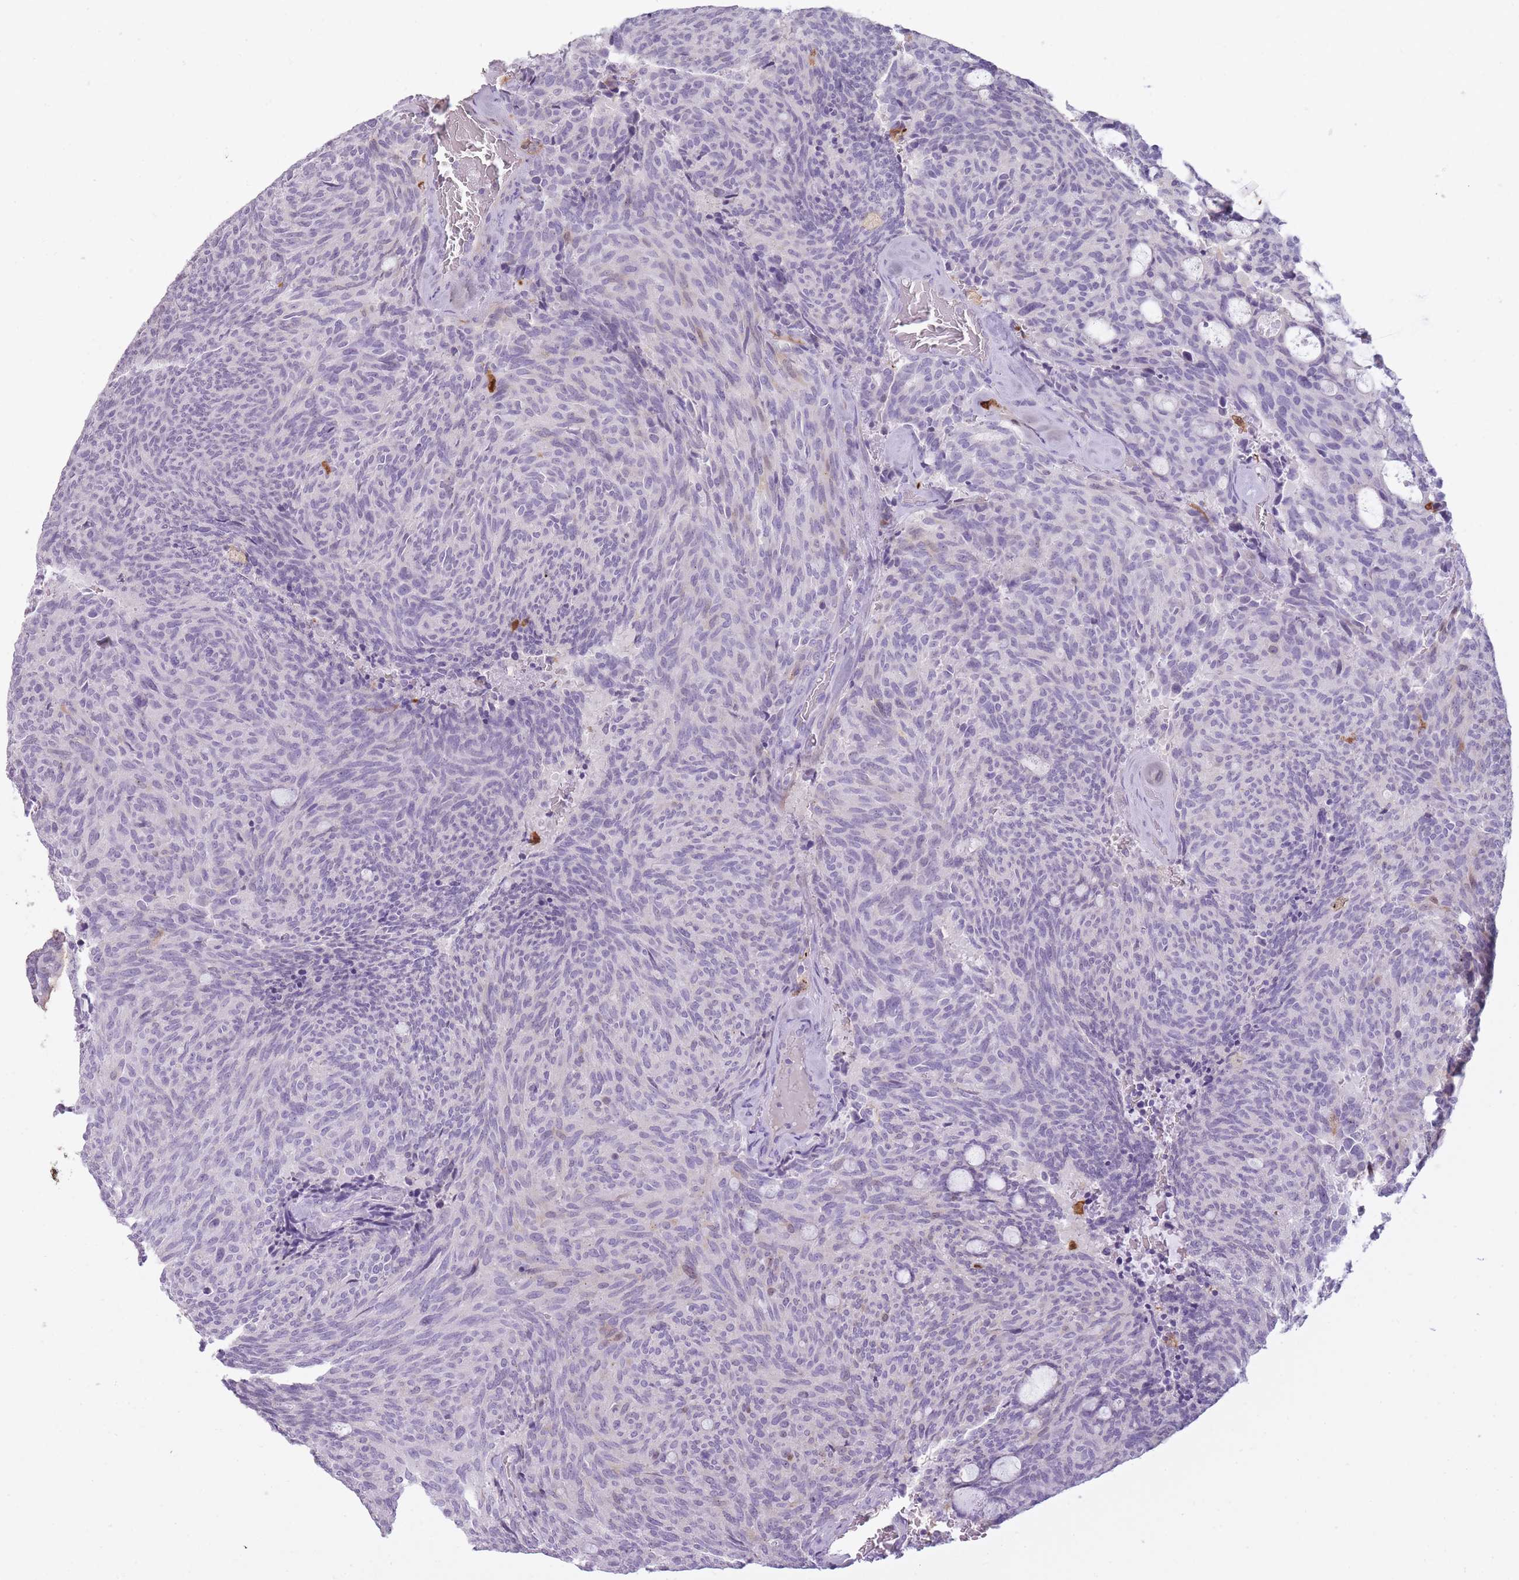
{"staining": {"intensity": "negative", "quantity": "none", "location": "none"}, "tissue": "carcinoid", "cell_type": "Tumor cells", "image_type": "cancer", "snomed": [{"axis": "morphology", "description": "Carcinoid, malignant, NOS"}, {"axis": "topography", "description": "Pancreas"}], "caption": "The immunohistochemistry micrograph has no significant expression in tumor cells of malignant carcinoid tissue.", "gene": "LGALS9", "patient": {"sex": "female", "age": 54}}